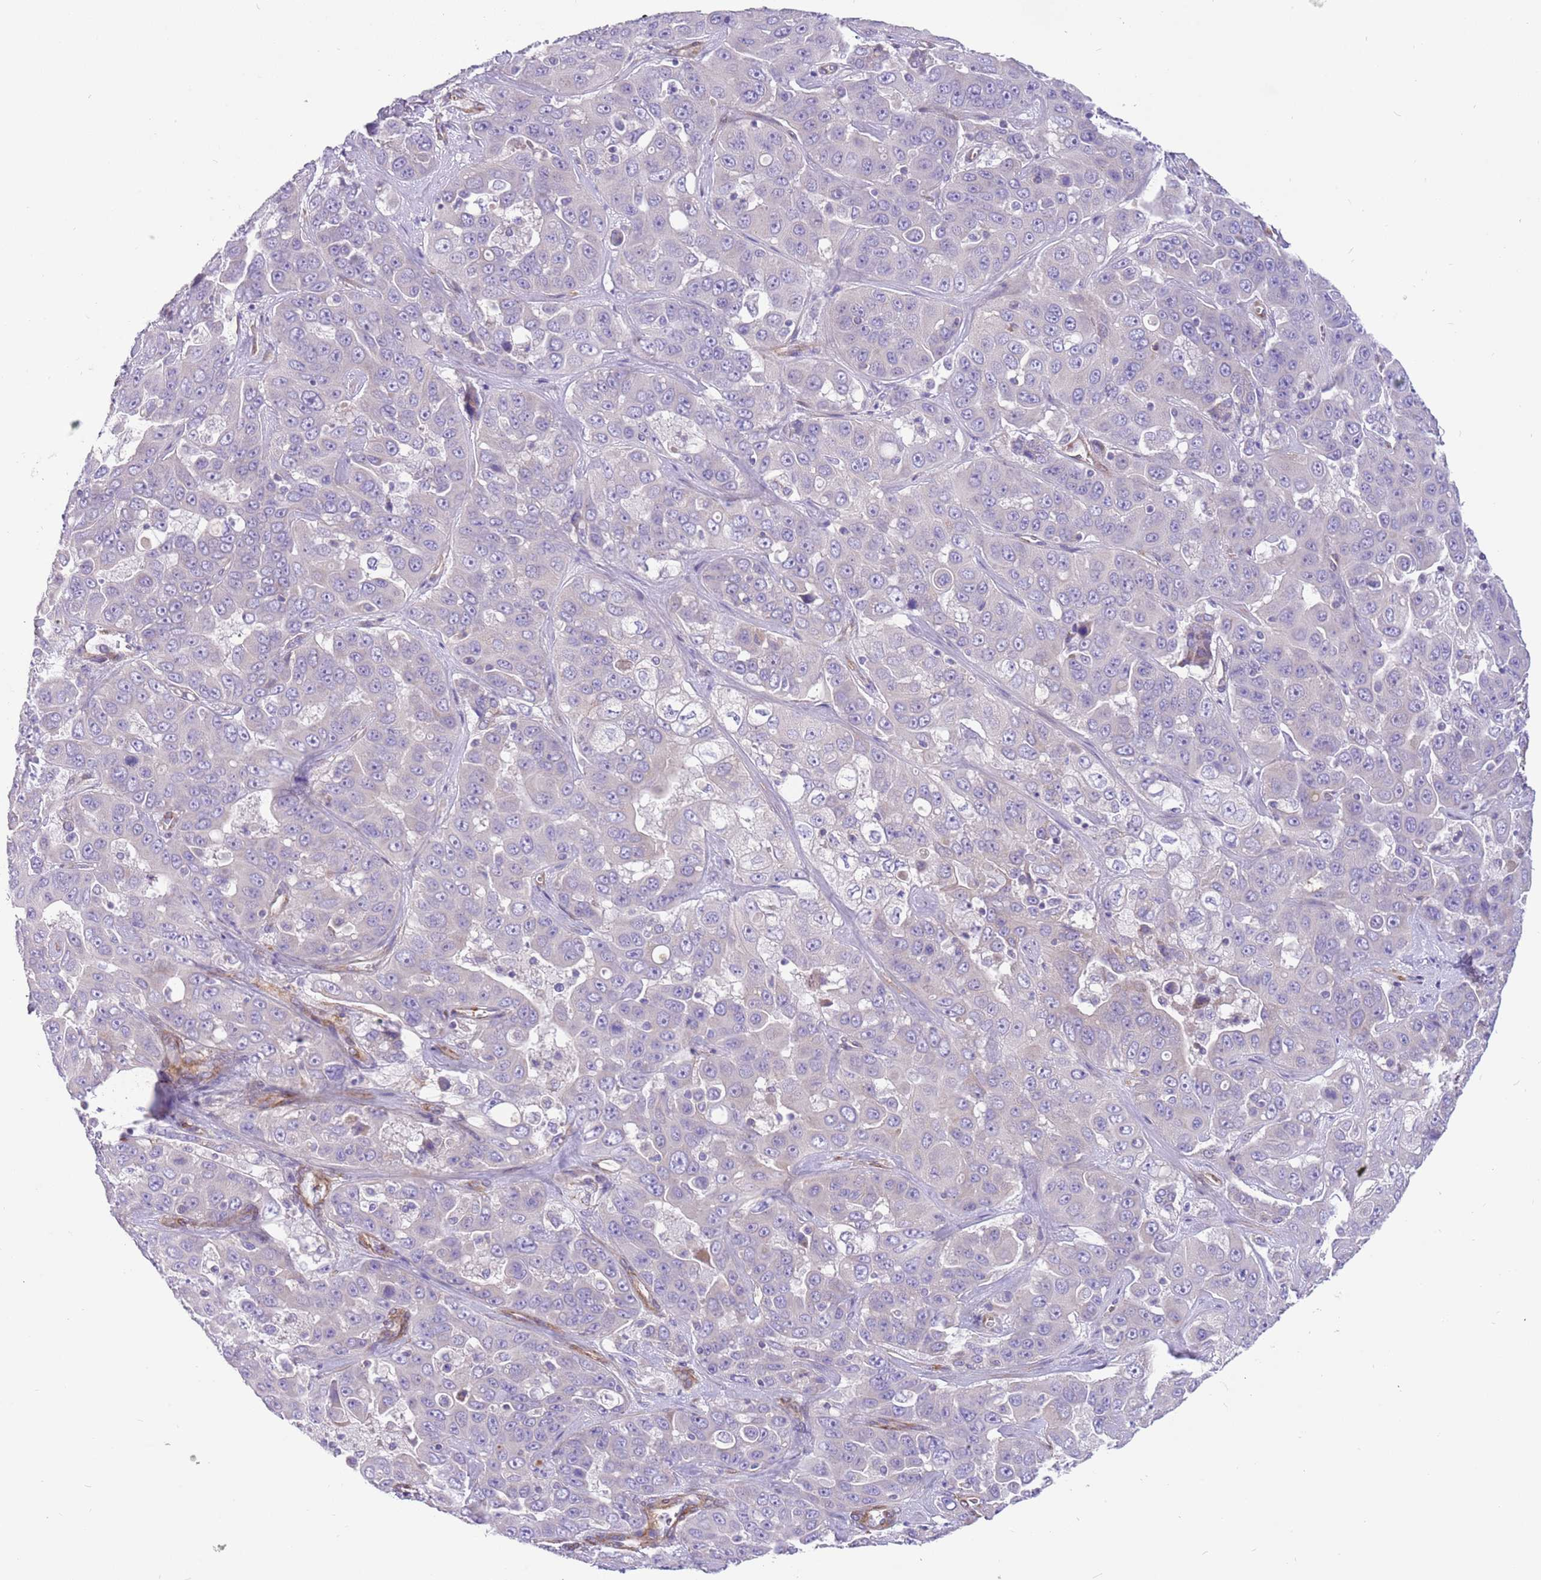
{"staining": {"intensity": "negative", "quantity": "none", "location": "none"}, "tissue": "liver cancer", "cell_type": "Tumor cells", "image_type": "cancer", "snomed": [{"axis": "morphology", "description": "Cholangiocarcinoma"}, {"axis": "topography", "description": "Liver"}], "caption": "Immunohistochemistry micrograph of neoplastic tissue: human liver cancer (cholangiocarcinoma) stained with DAB (3,3'-diaminobenzidine) reveals no significant protein positivity in tumor cells.", "gene": "SERINC3", "patient": {"sex": "female", "age": 52}}